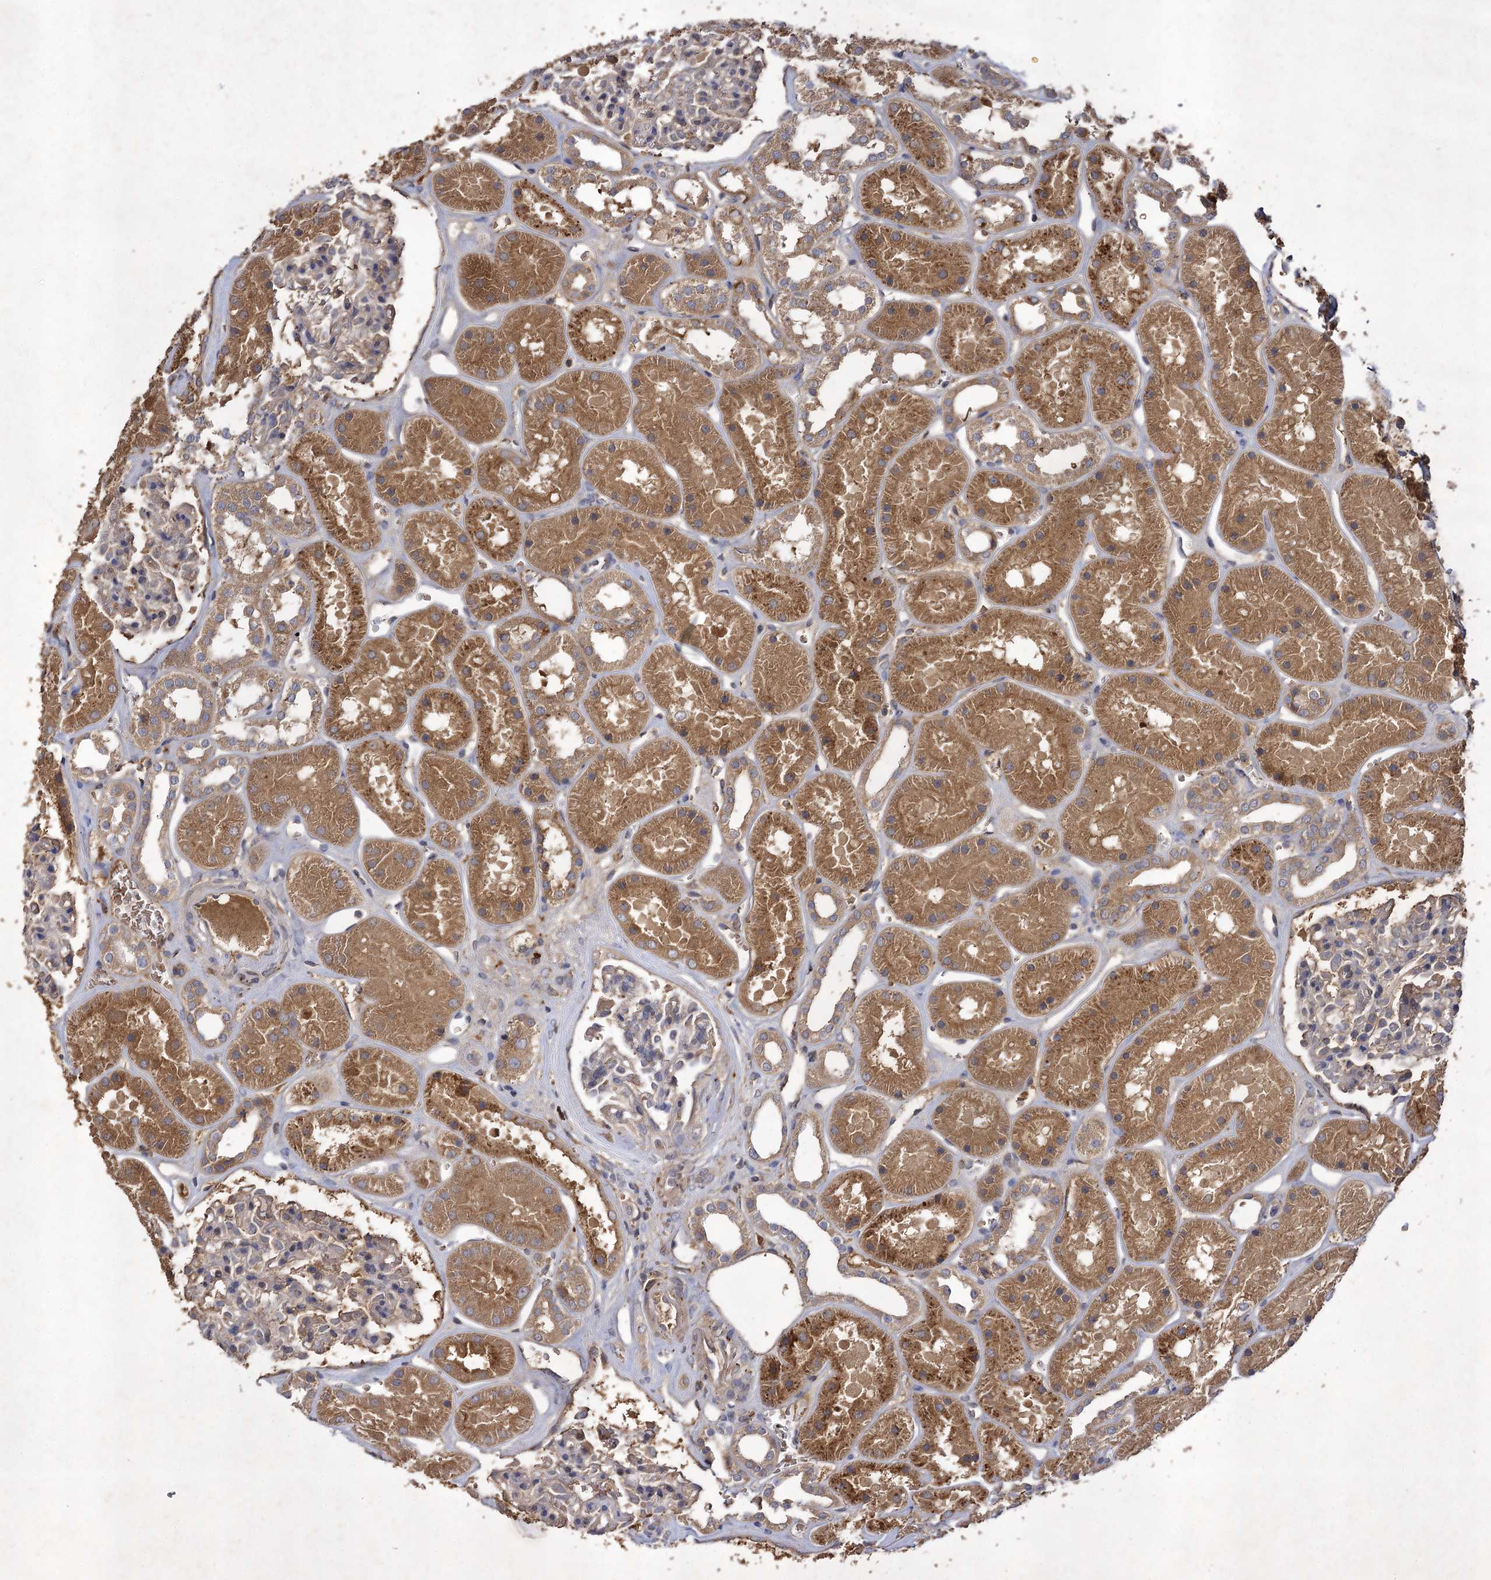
{"staining": {"intensity": "weak", "quantity": "<25%", "location": "cytoplasmic/membranous"}, "tissue": "kidney", "cell_type": "Cells in glomeruli", "image_type": "normal", "snomed": [{"axis": "morphology", "description": "Normal tissue, NOS"}, {"axis": "topography", "description": "Kidney"}], "caption": "Image shows no protein staining in cells in glomeruli of unremarkable kidney.", "gene": "USP50", "patient": {"sex": "female", "age": 41}}